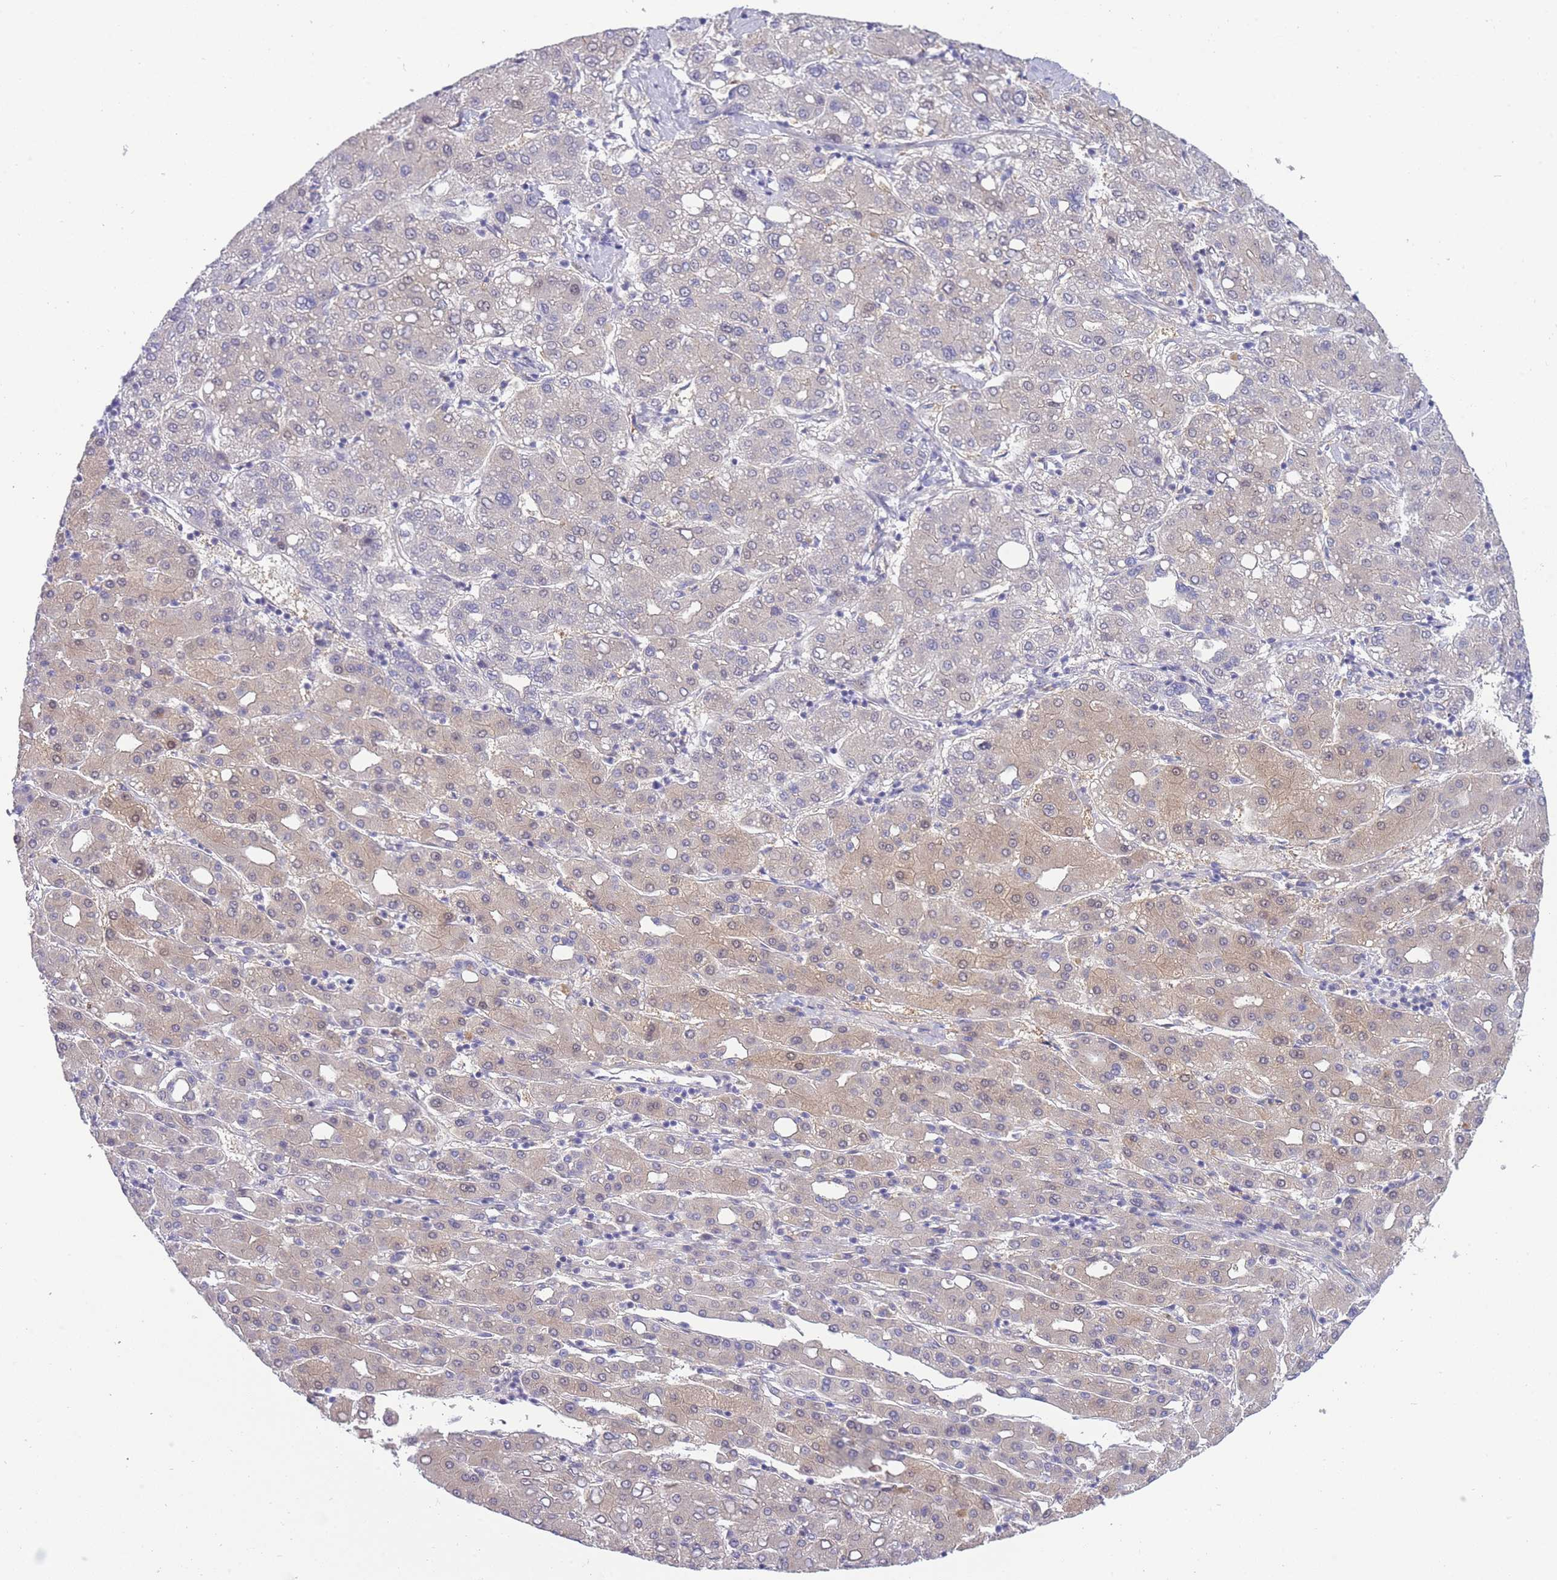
{"staining": {"intensity": "weak", "quantity": "<25%", "location": "cytoplasmic/membranous"}, "tissue": "liver cancer", "cell_type": "Tumor cells", "image_type": "cancer", "snomed": [{"axis": "morphology", "description": "Carcinoma, Hepatocellular, NOS"}, {"axis": "topography", "description": "Liver"}], "caption": "Liver cancer (hepatocellular carcinoma) was stained to show a protein in brown. There is no significant staining in tumor cells.", "gene": "PRR23B", "patient": {"sex": "male", "age": 65}}